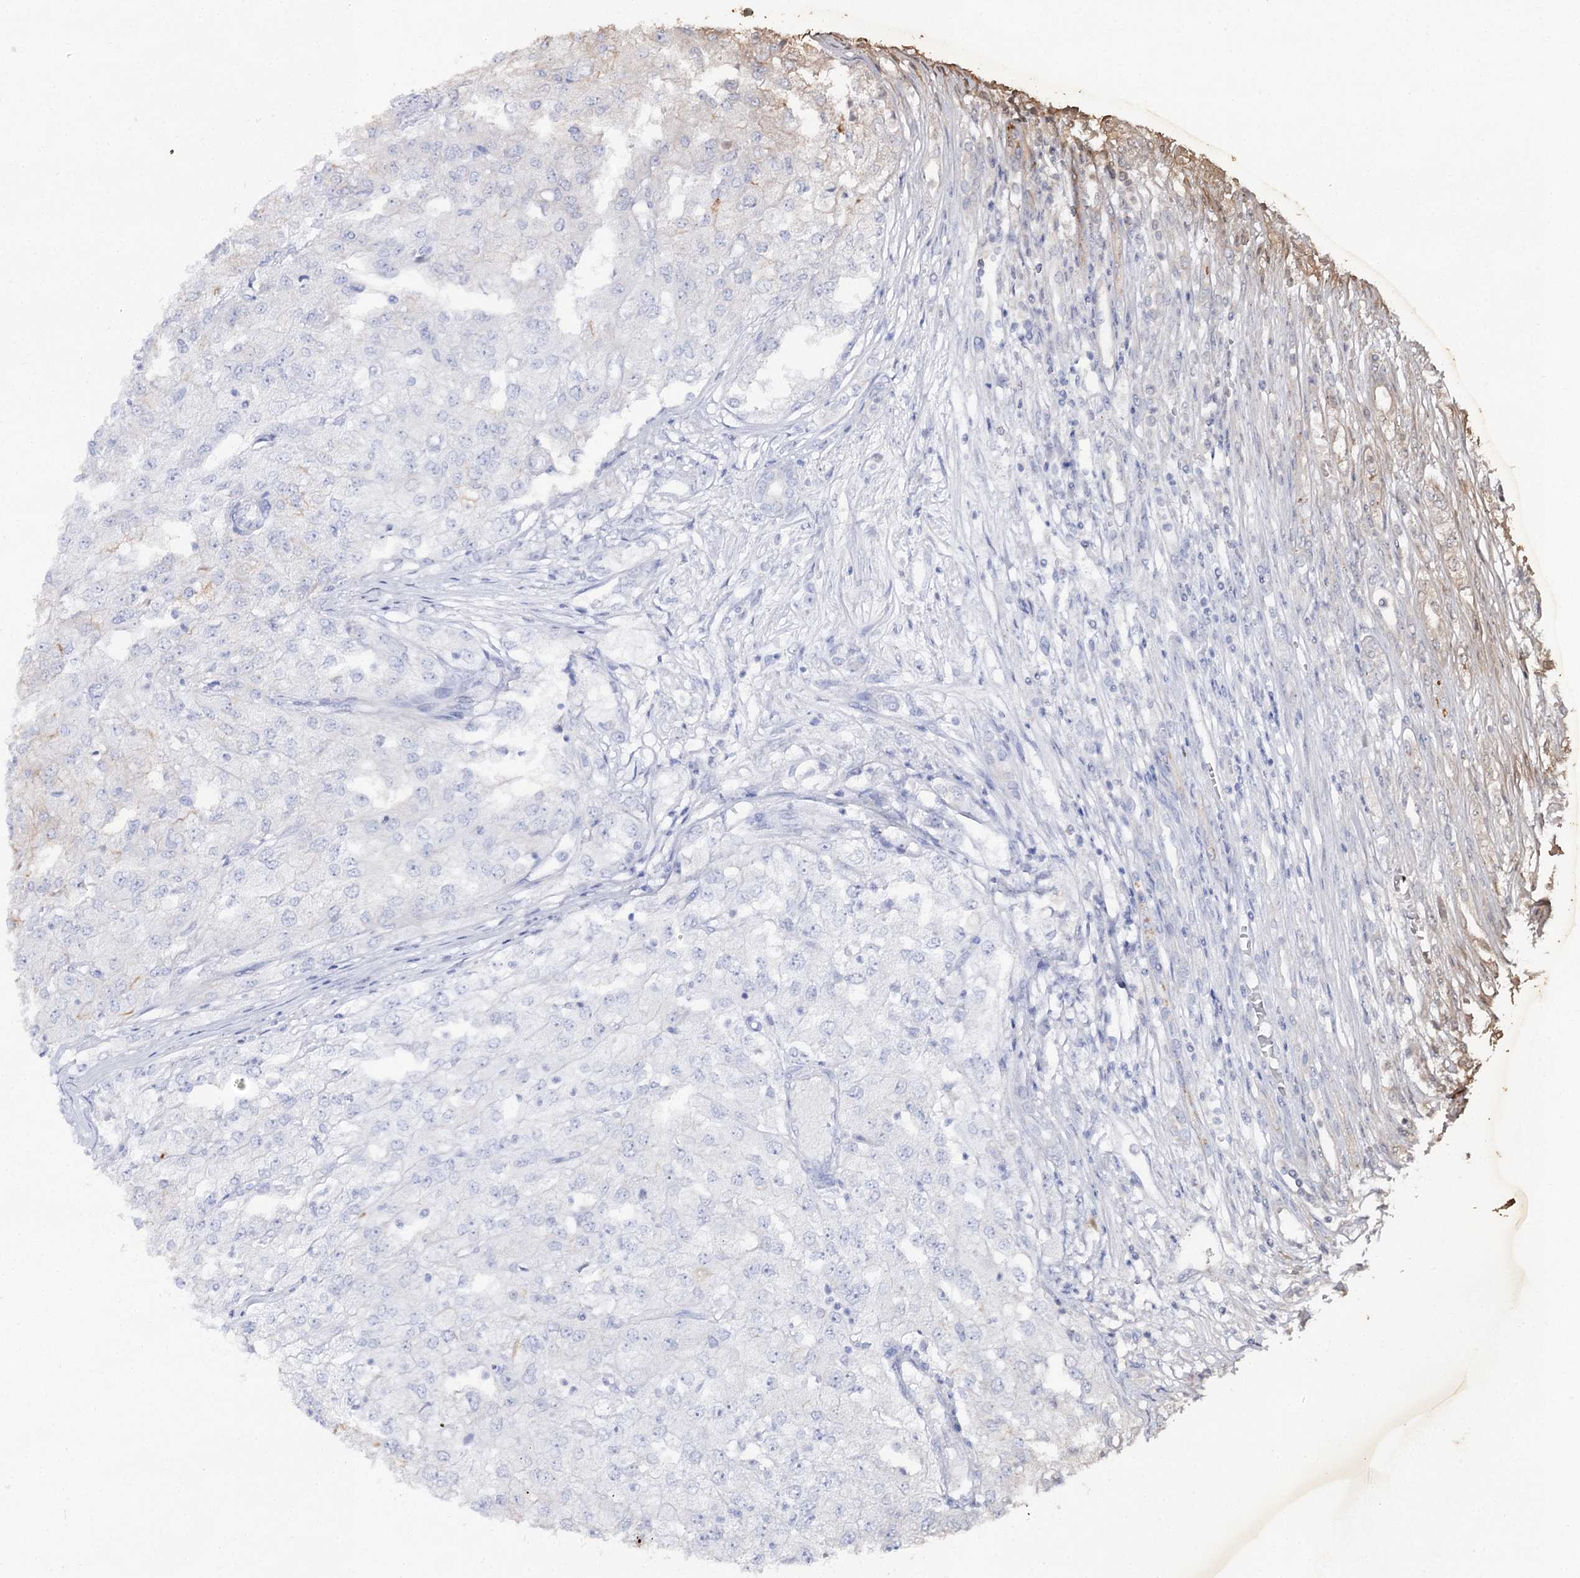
{"staining": {"intensity": "negative", "quantity": "none", "location": "none"}, "tissue": "renal cancer", "cell_type": "Tumor cells", "image_type": "cancer", "snomed": [{"axis": "morphology", "description": "Adenocarcinoma, NOS"}, {"axis": "topography", "description": "Kidney"}], "caption": "The immunohistochemistry micrograph has no significant positivity in tumor cells of renal adenocarcinoma tissue. Nuclei are stained in blue.", "gene": "SLC3A1", "patient": {"sex": "female", "age": 54}}